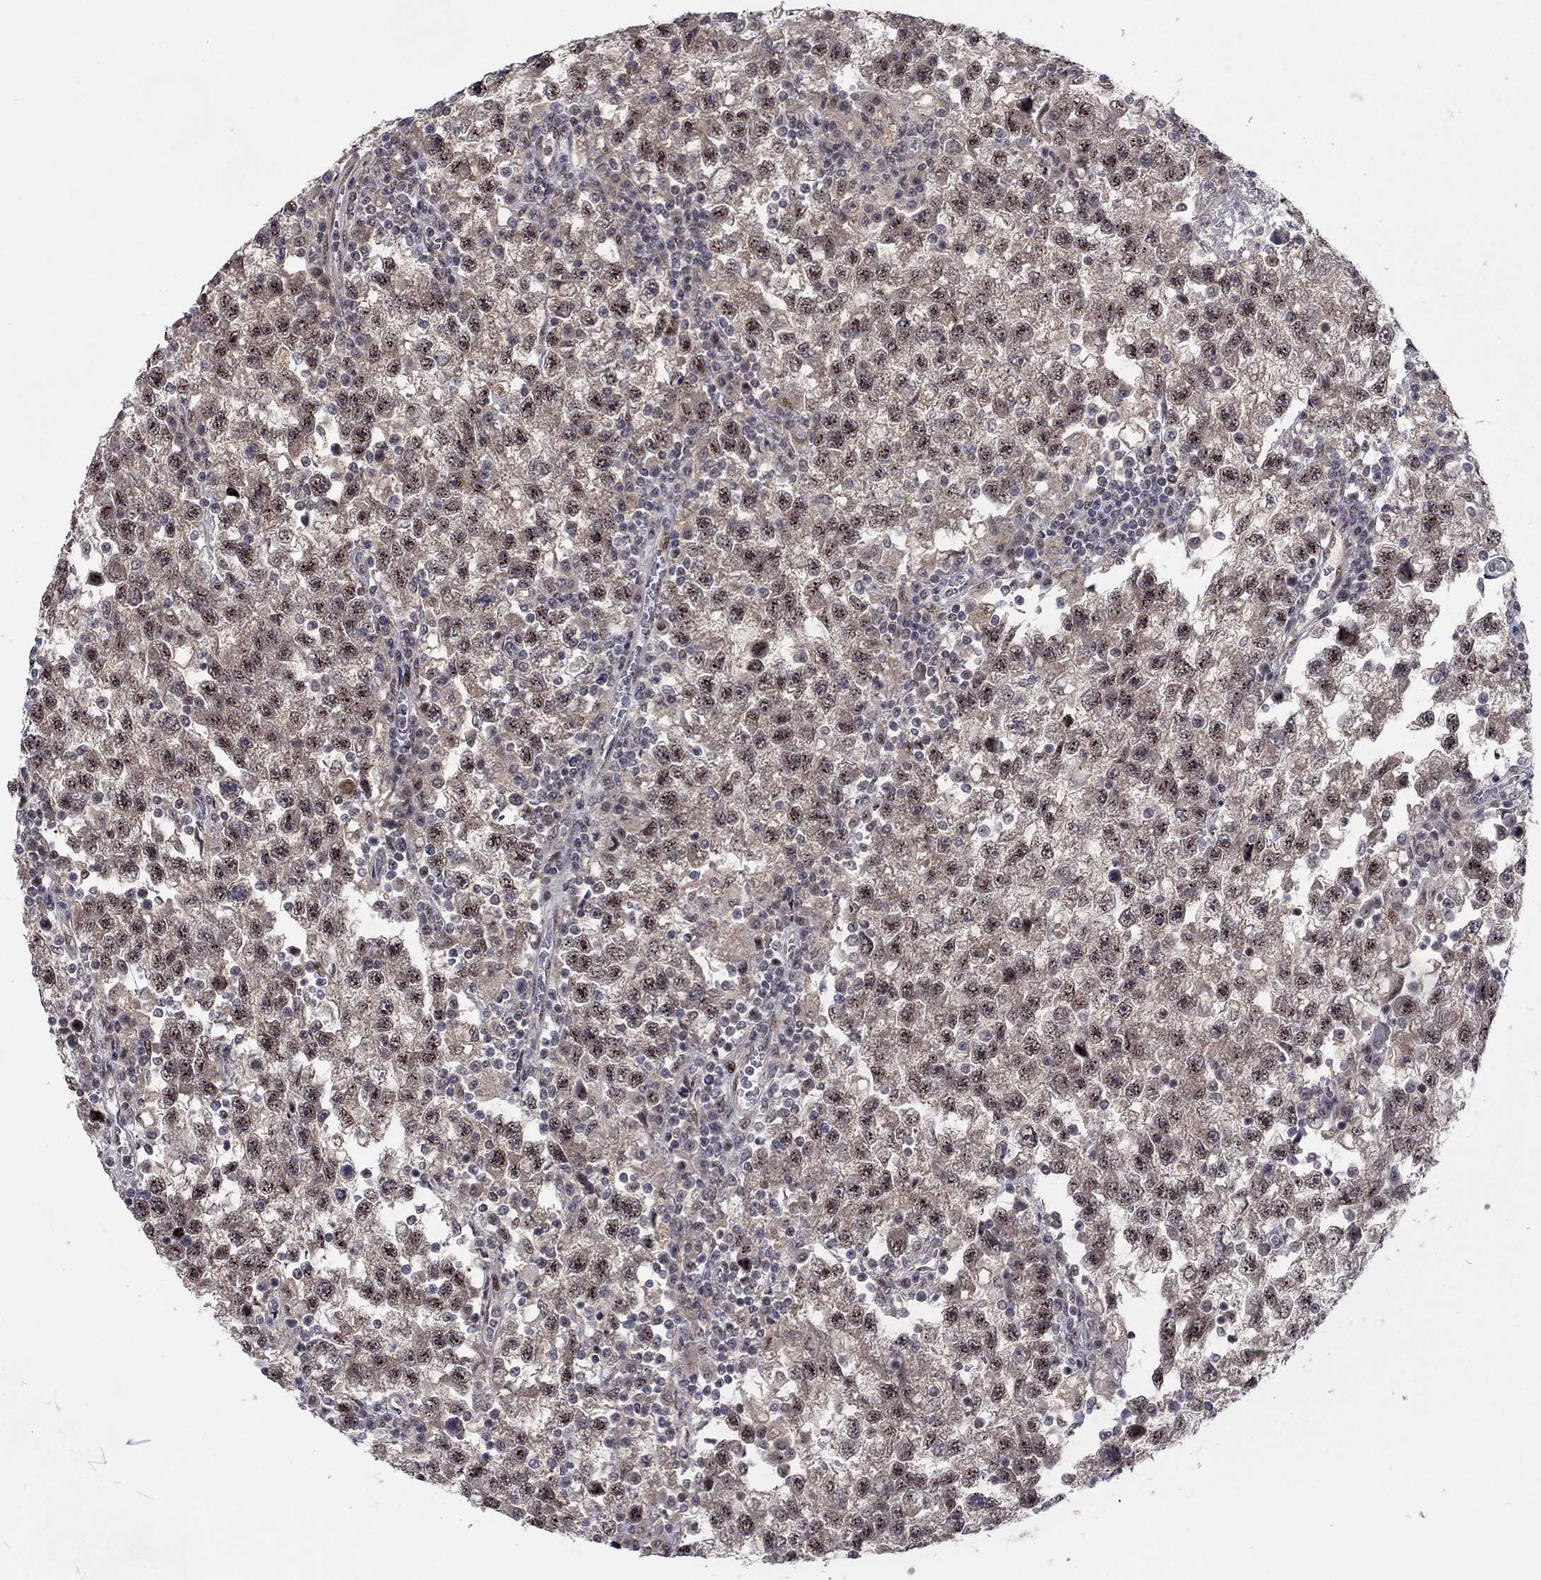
{"staining": {"intensity": "moderate", "quantity": ">75%", "location": "nuclear"}, "tissue": "testis cancer", "cell_type": "Tumor cells", "image_type": "cancer", "snomed": [{"axis": "morphology", "description": "Seminoma, NOS"}, {"axis": "topography", "description": "Testis"}], "caption": "Tumor cells reveal medium levels of moderate nuclear staining in about >75% of cells in human testis cancer.", "gene": "ZNF395", "patient": {"sex": "male", "age": 47}}